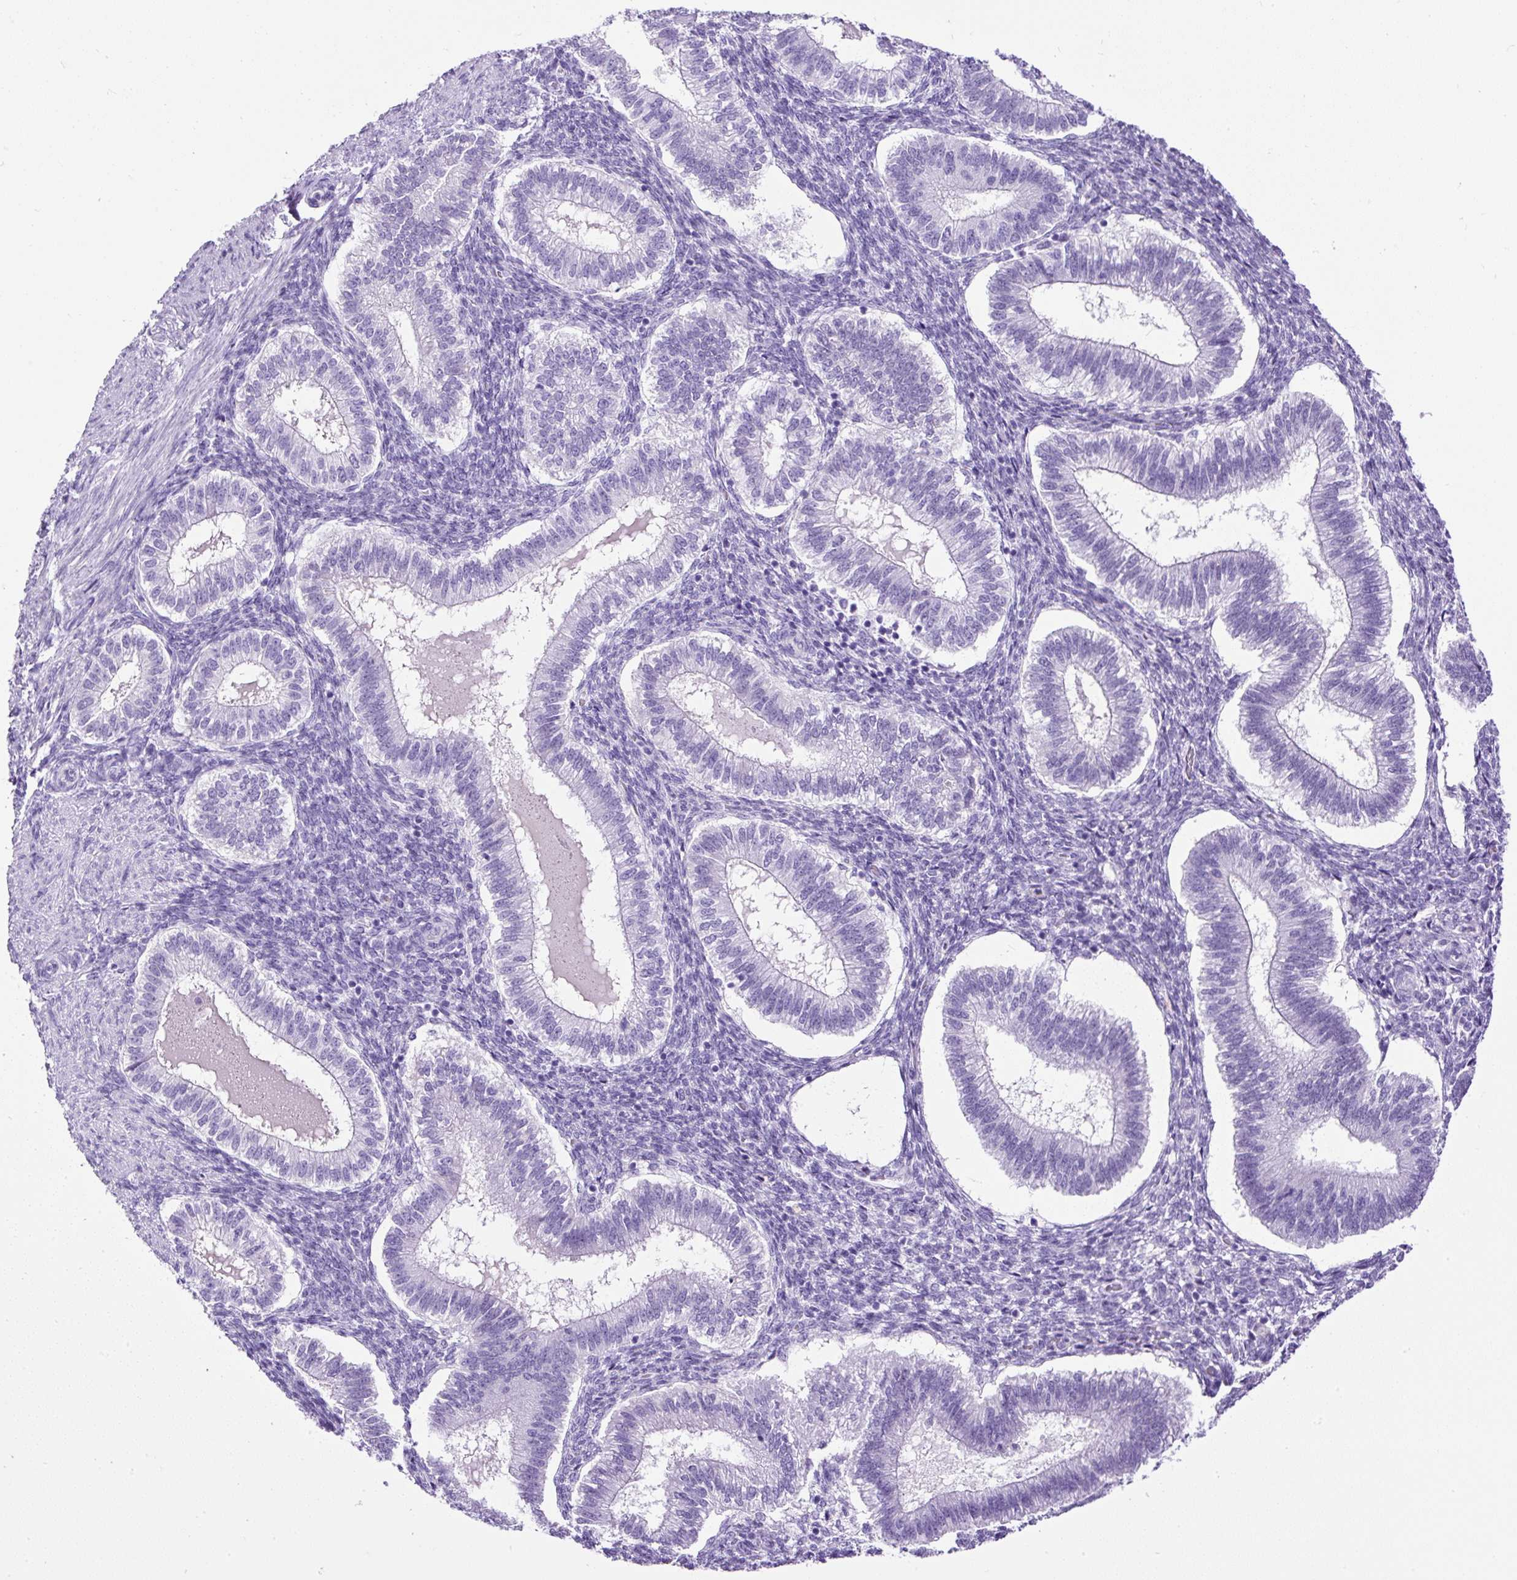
{"staining": {"intensity": "negative", "quantity": "none", "location": "none"}, "tissue": "endometrium", "cell_type": "Cells in endometrial stroma", "image_type": "normal", "snomed": [{"axis": "morphology", "description": "Normal tissue, NOS"}, {"axis": "topography", "description": "Endometrium"}], "caption": "Benign endometrium was stained to show a protein in brown. There is no significant expression in cells in endometrial stroma. (Brightfield microscopy of DAB immunohistochemistry at high magnification).", "gene": "PDIA2", "patient": {"sex": "female", "age": 25}}